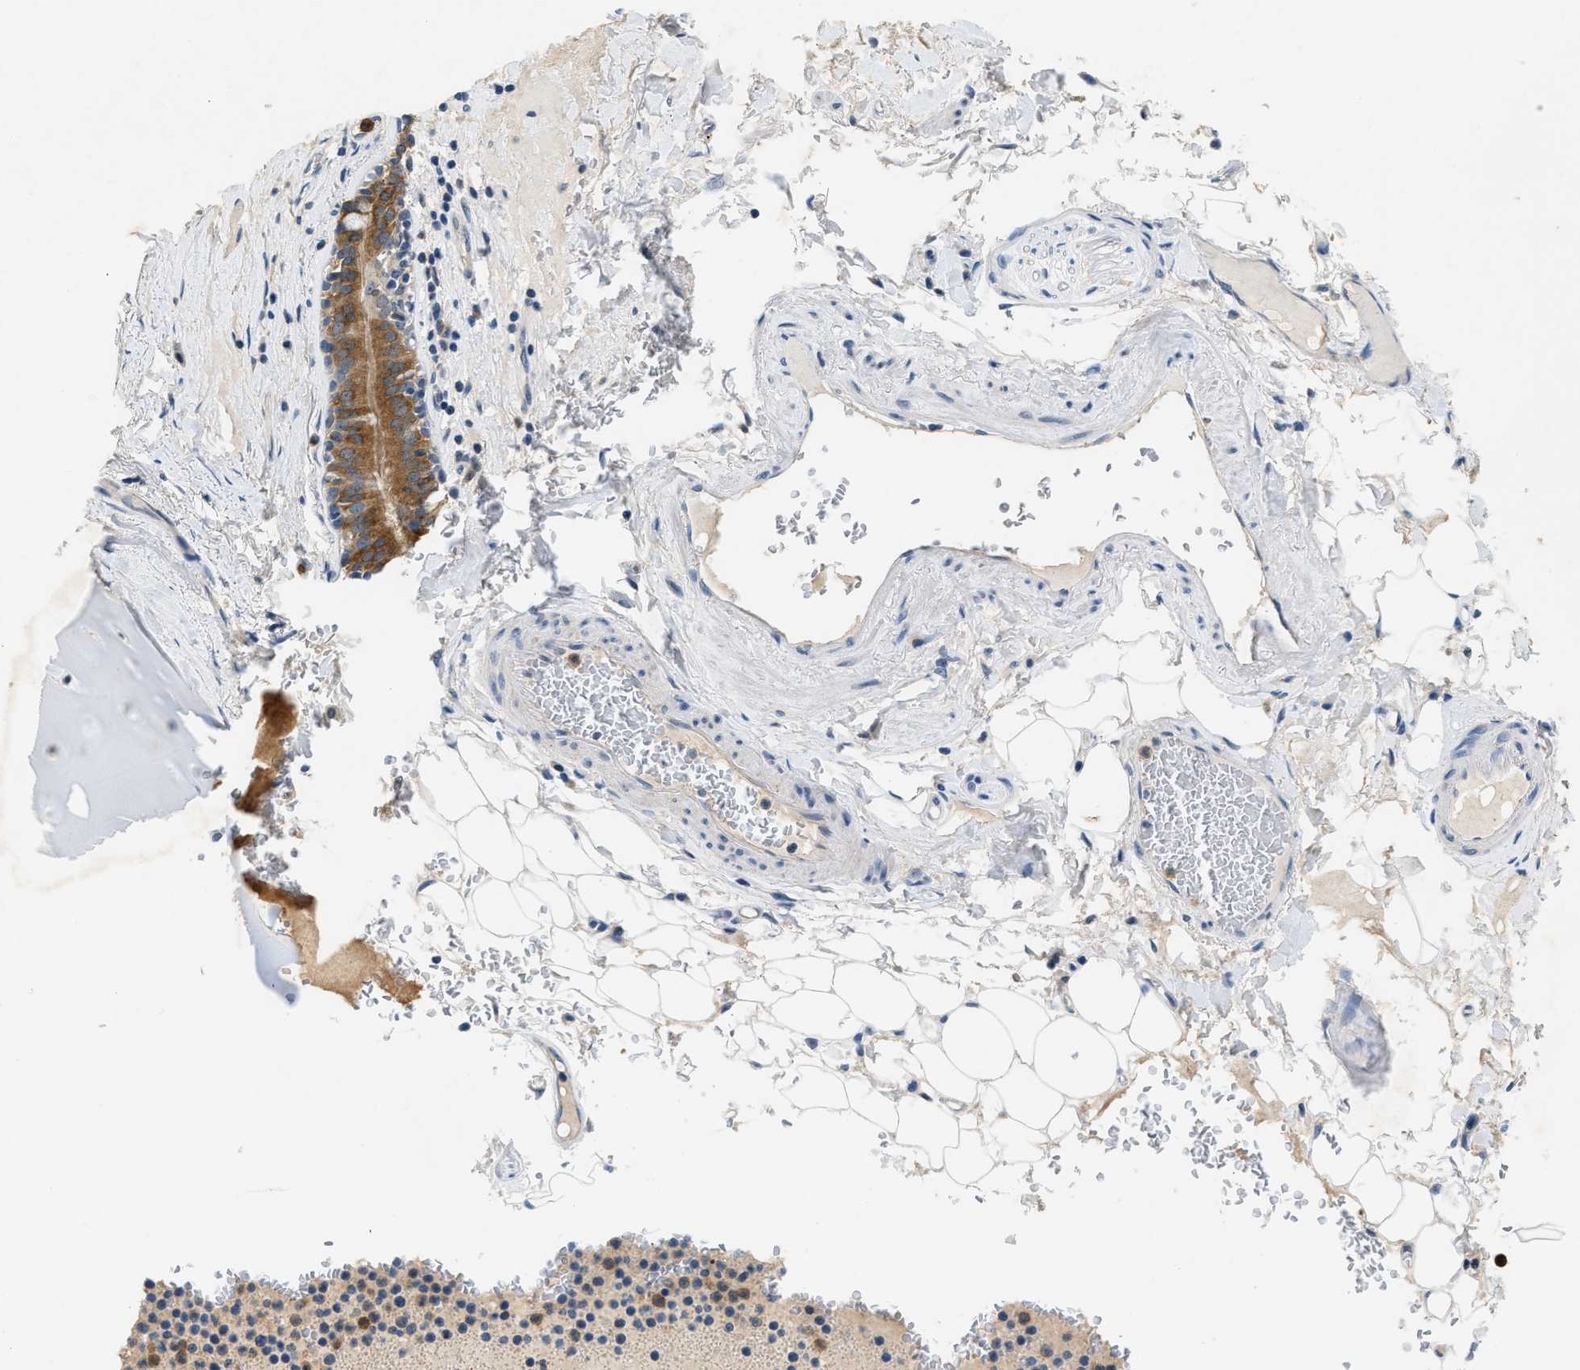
{"staining": {"intensity": "strong", "quantity": ">75%", "location": "cytoplasmic/membranous"}, "tissue": "bronchus", "cell_type": "Respiratory epithelial cells", "image_type": "normal", "snomed": [{"axis": "morphology", "description": "Normal tissue, NOS"}, {"axis": "topography", "description": "Cartilage tissue"}], "caption": "Immunohistochemical staining of normal bronchus exhibits strong cytoplasmic/membranous protein expression in approximately >75% of respiratory epithelial cells.", "gene": "TOMM34", "patient": {"sex": "female", "age": 63}}